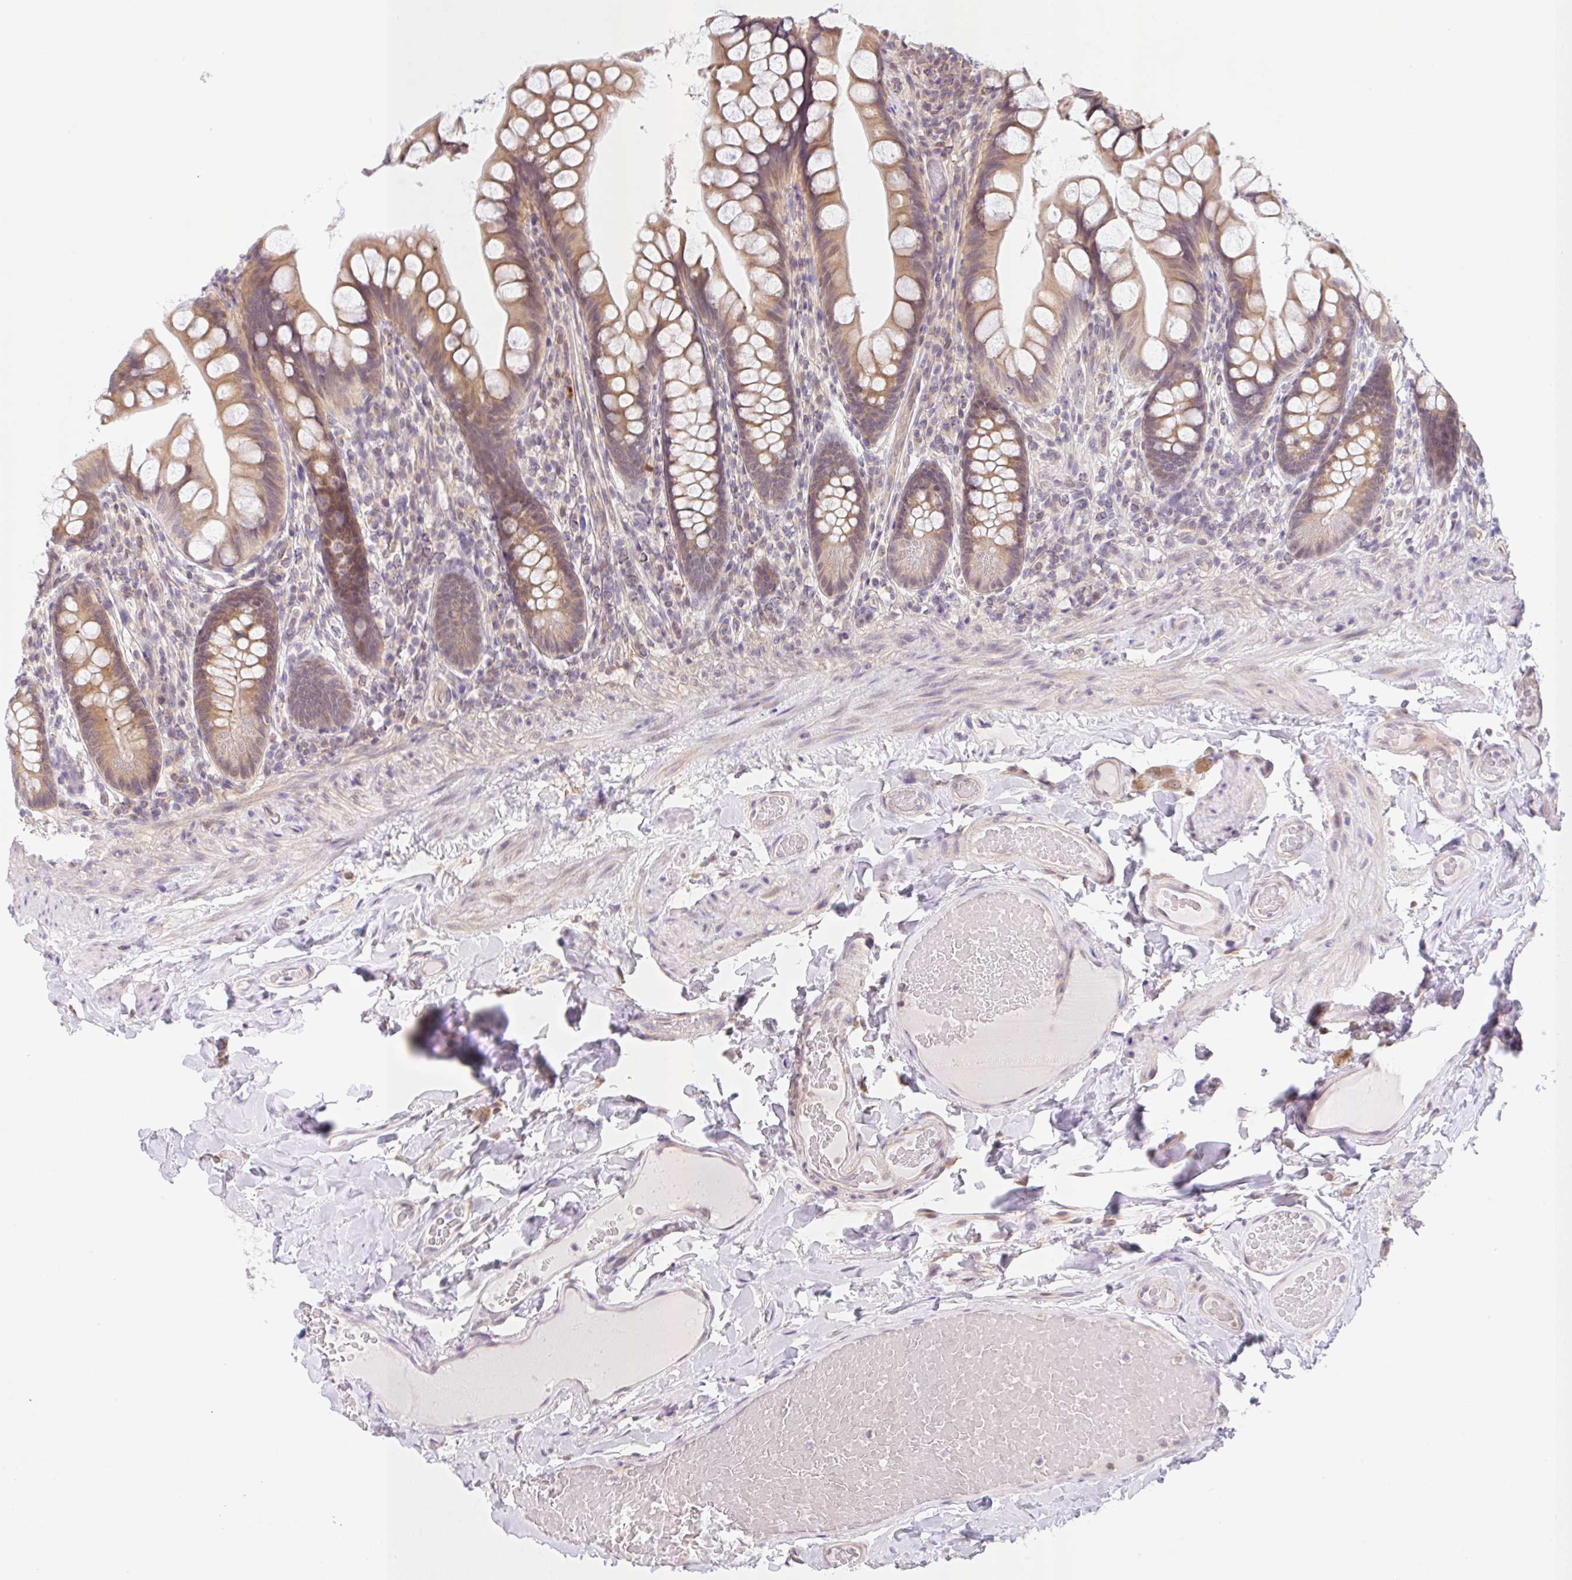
{"staining": {"intensity": "moderate", "quantity": ">75%", "location": "cytoplasmic/membranous"}, "tissue": "small intestine", "cell_type": "Glandular cells", "image_type": "normal", "snomed": [{"axis": "morphology", "description": "Normal tissue, NOS"}, {"axis": "topography", "description": "Small intestine"}], "caption": "Unremarkable small intestine was stained to show a protein in brown. There is medium levels of moderate cytoplasmic/membranous staining in about >75% of glandular cells.", "gene": "TBPL2", "patient": {"sex": "male", "age": 70}}